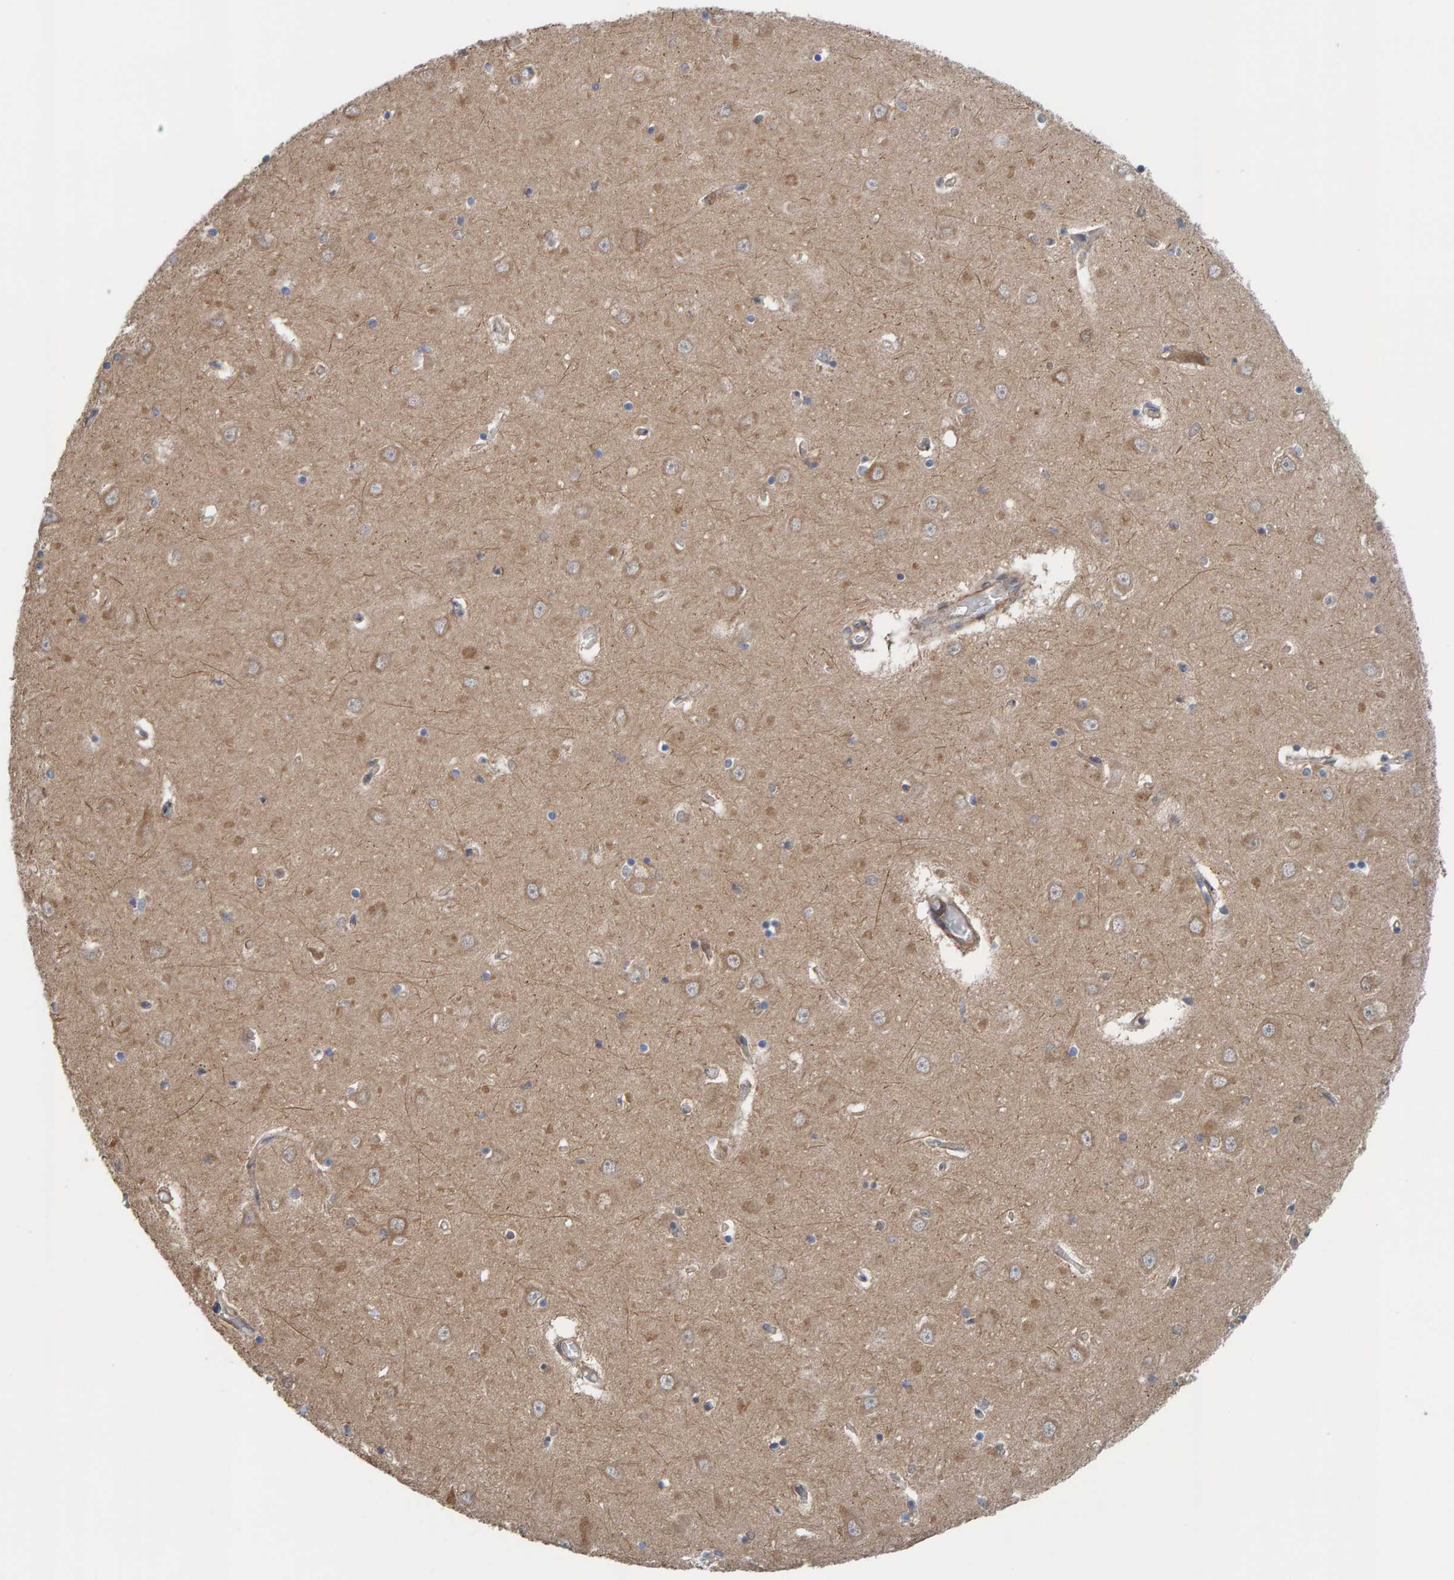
{"staining": {"intensity": "weak", "quantity": "25%-75%", "location": "cytoplasmic/membranous"}, "tissue": "hippocampus", "cell_type": "Glial cells", "image_type": "normal", "snomed": [{"axis": "morphology", "description": "Normal tissue, NOS"}, {"axis": "topography", "description": "Hippocampus"}], "caption": "This is a photomicrograph of IHC staining of unremarkable hippocampus, which shows weak expression in the cytoplasmic/membranous of glial cells.", "gene": "UBAP1", "patient": {"sex": "male", "age": 70}}